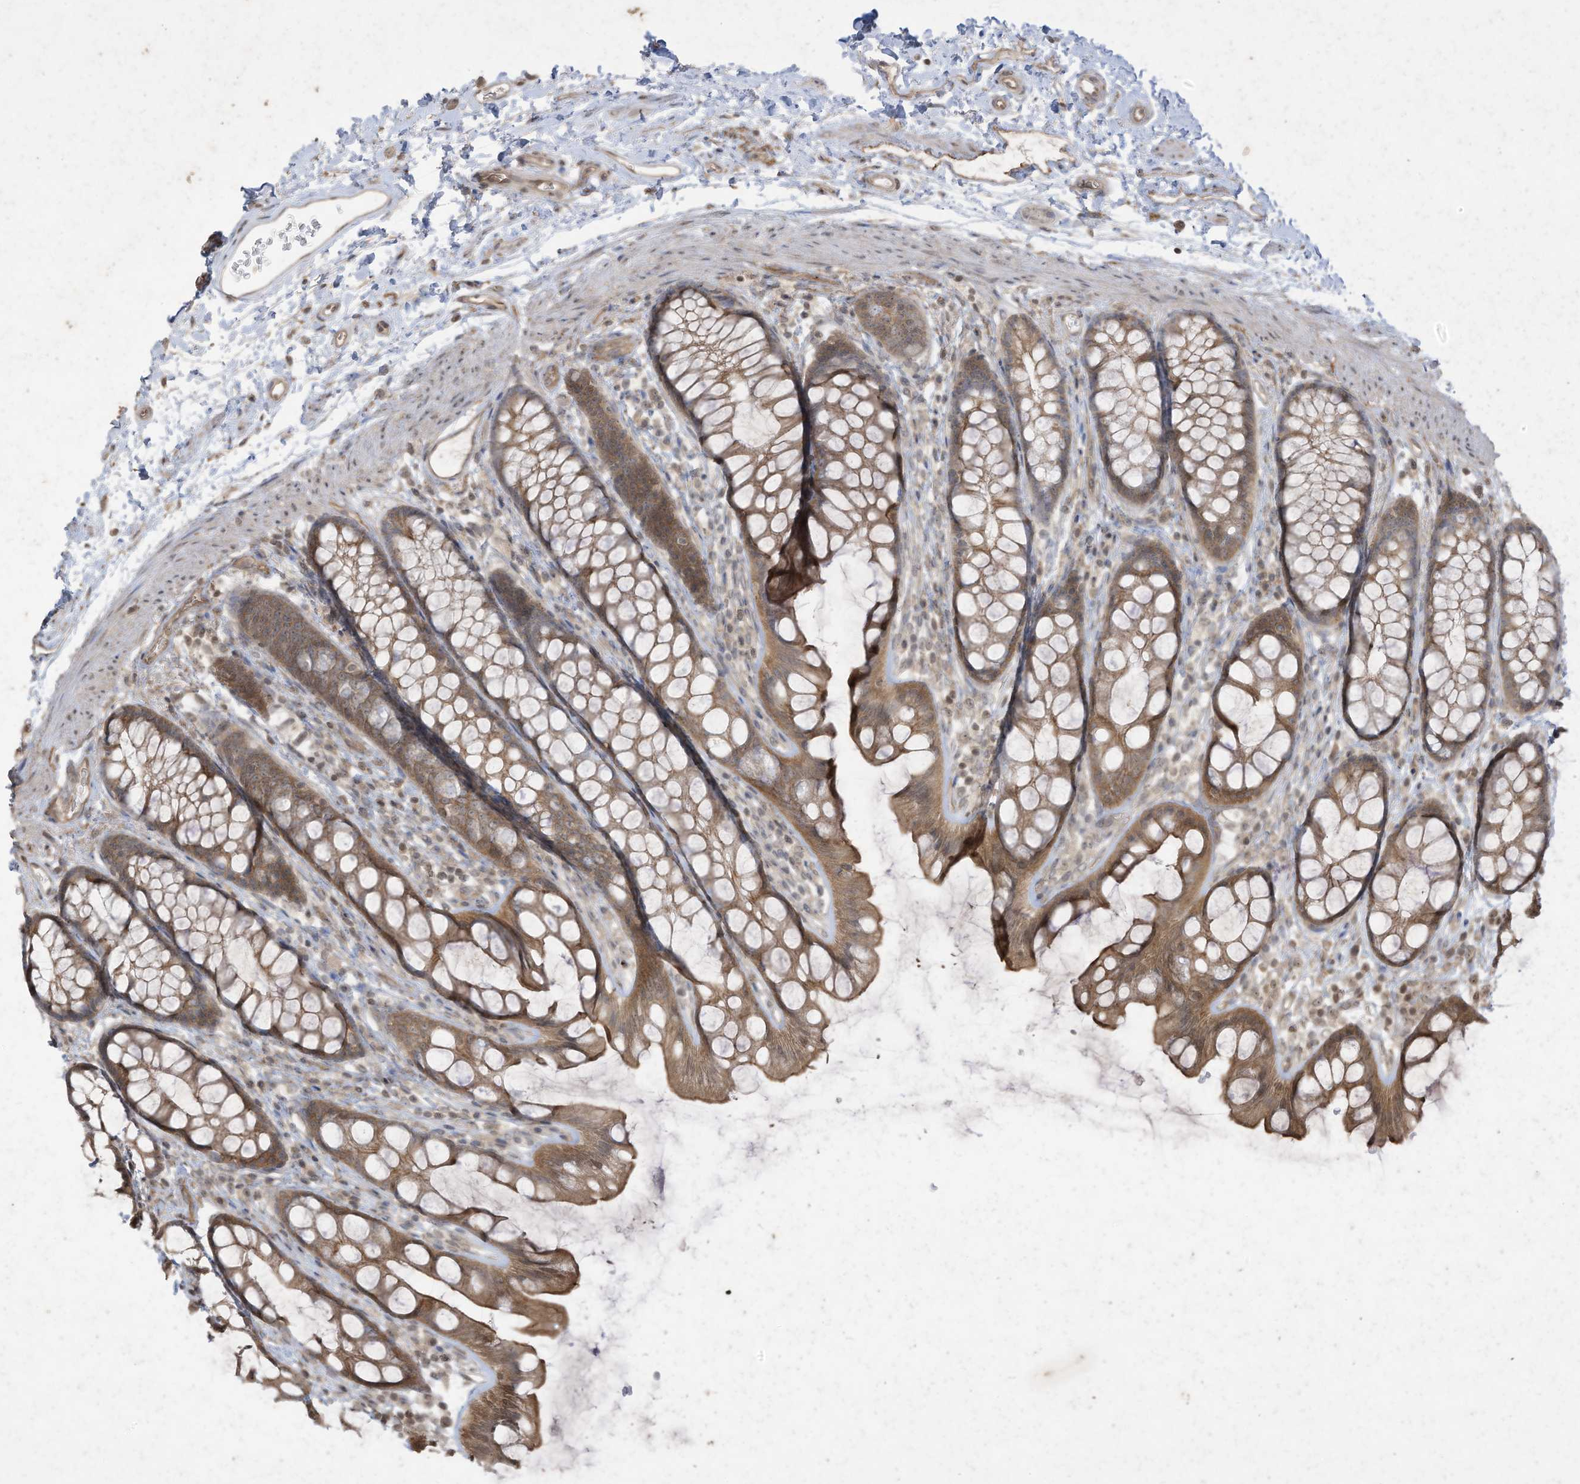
{"staining": {"intensity": "moderate", "quantity": ">75%", "location": "cytoplasmic/membranous"}, "tissue": "rectum", "cell_type": "Glandular cells", "image_type": "normal", "snomed": [{"axis": "morphology", "description": "Normal tissue, NOS"}, {"axis": "topography", "description": "Rectum"}], "caption": "Immunohistochemistry staining of unremarkable rectum, which displays medium levels of moderate cytoplasmic/membranous expression in approximately >75% of glandular cells indicating moderate cytoplasmic/membranous protein staining. The staining was performed using DAB (brown) for protein detection and nuclei were counterstained in hematoxylin (blue).", "gene": "MATN2", "patient": {"sex": "female", "age": 65}}